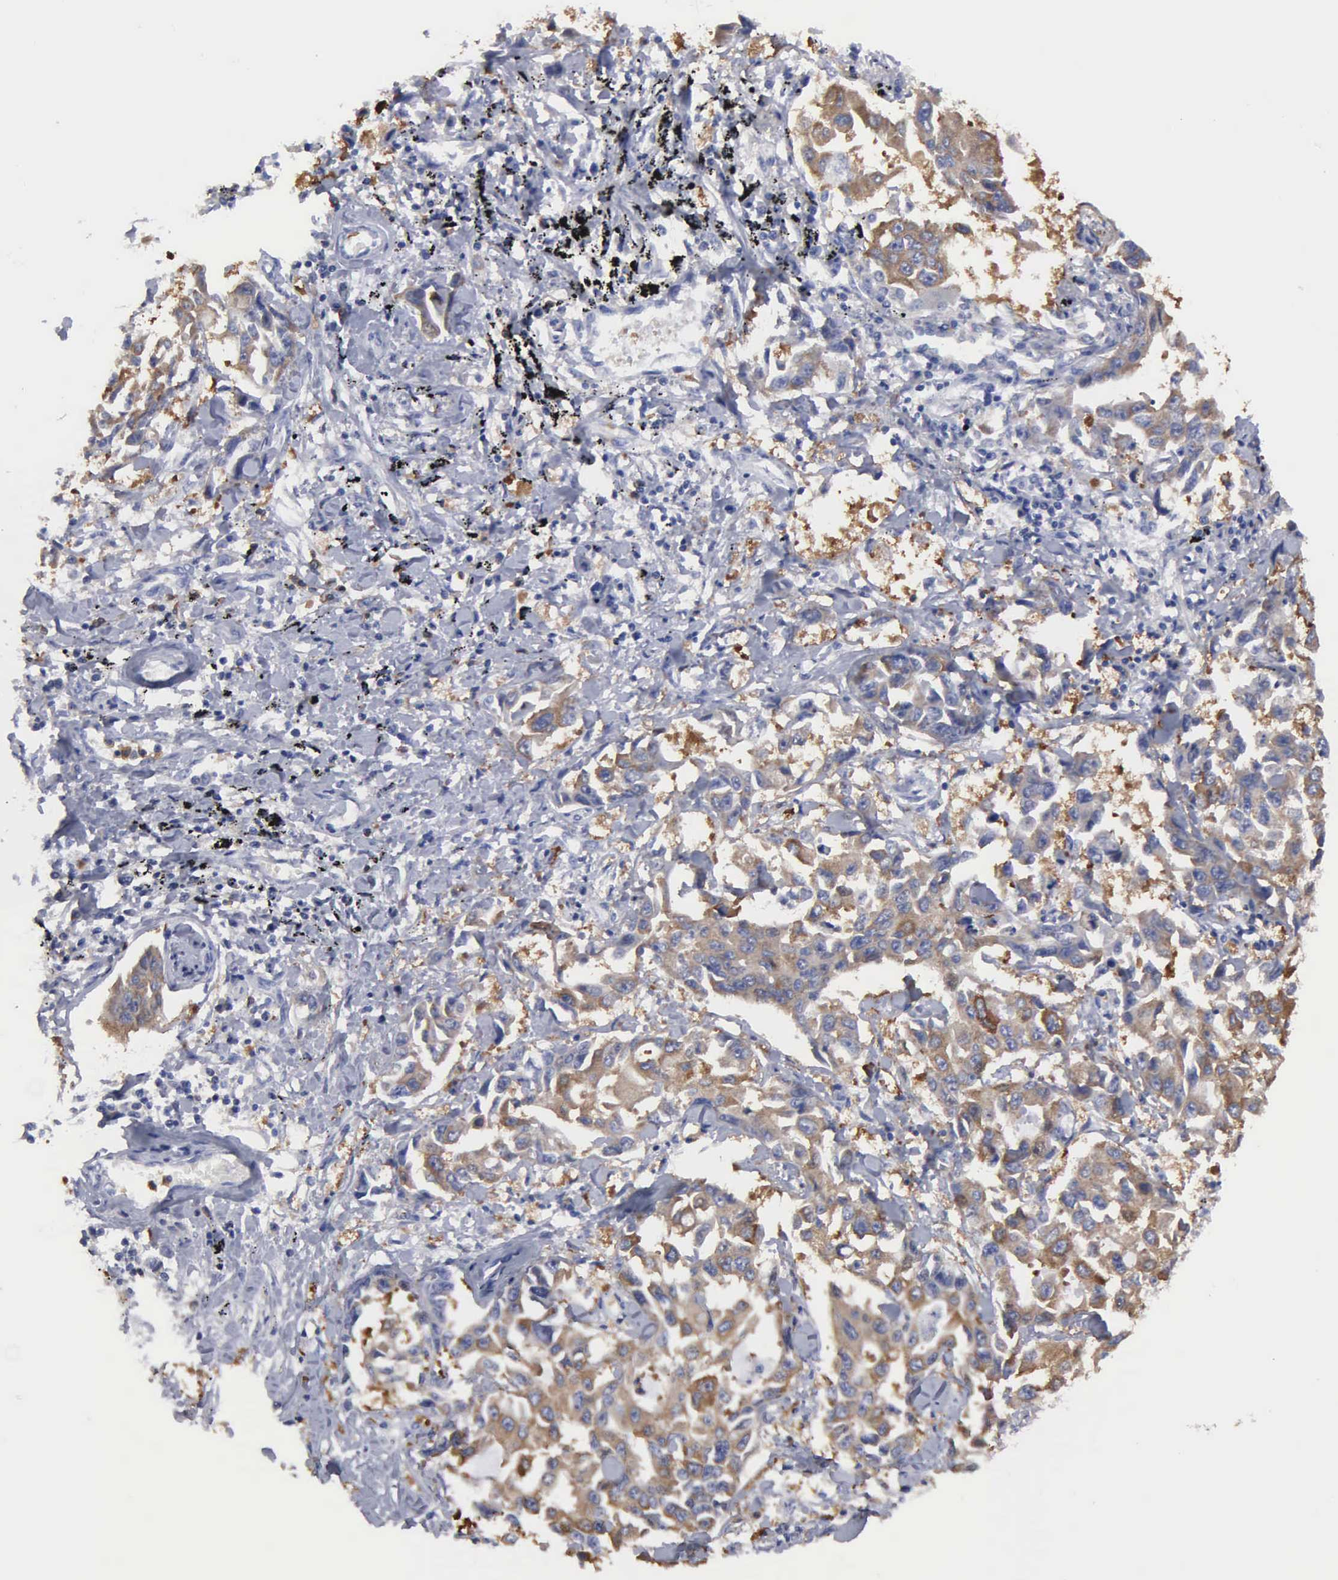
{"staining": {"intensity": "weak", "quantity": "25%-75%", "location": "cytoplasmic/membranous"}, "tissue": "lung cancer", "cell_type": "Tumor cells", "image_type": "cancer", "snomed": [{"axis": "morphology", "description": "Adenocarcinoma, NOS"}, {"axis": "topography", "description": "Lung"}], "caption": "A brown stain shows weak cytoplasmic/membranous positivity of a protein in human lung cancer (adenocarcinoma) tumor cells.", "gene": "G6PD", "patient": {"sex": "male", "age": 64}}